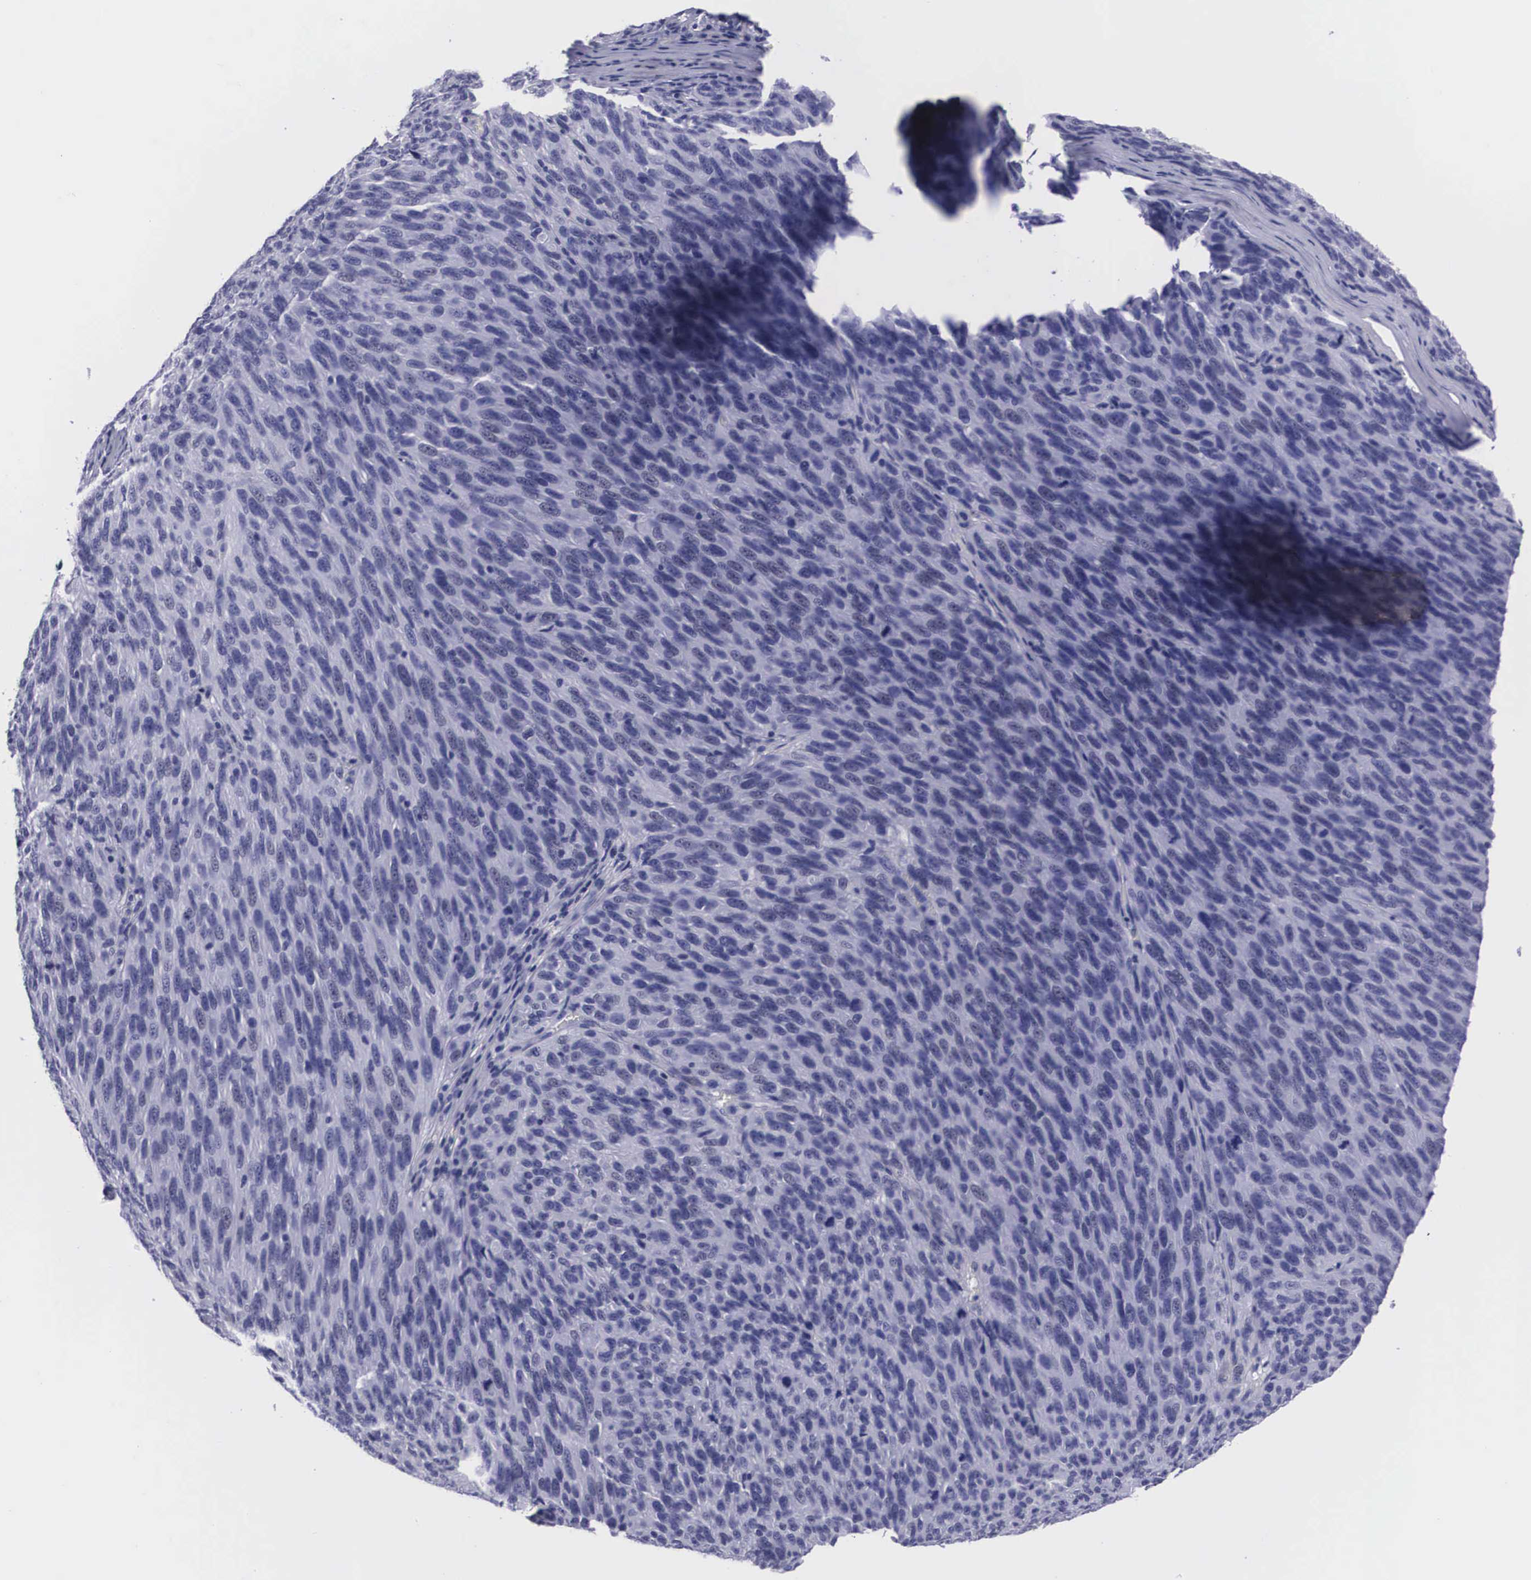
{"staining": {"intensity": "negative", "quantity": "none", "location": "none"}, "tissue": "melanoma", "cell_type": "Tumor cells", "image_type": "cancer", "snomed": [{"axis": "morphology", "description": "Malignant melanoma, NOS"}, {"axis": "topography", "description": "Skin"}], "caption": "This histopathology image is of malignant melanoma stained with immunohistochemistry to label a protein in brown with the nuclei are counter-stained blue. There is no staining in tumor cells.", "gene": "C22orf31", "patient": {"sex": "male", "age": 76}}